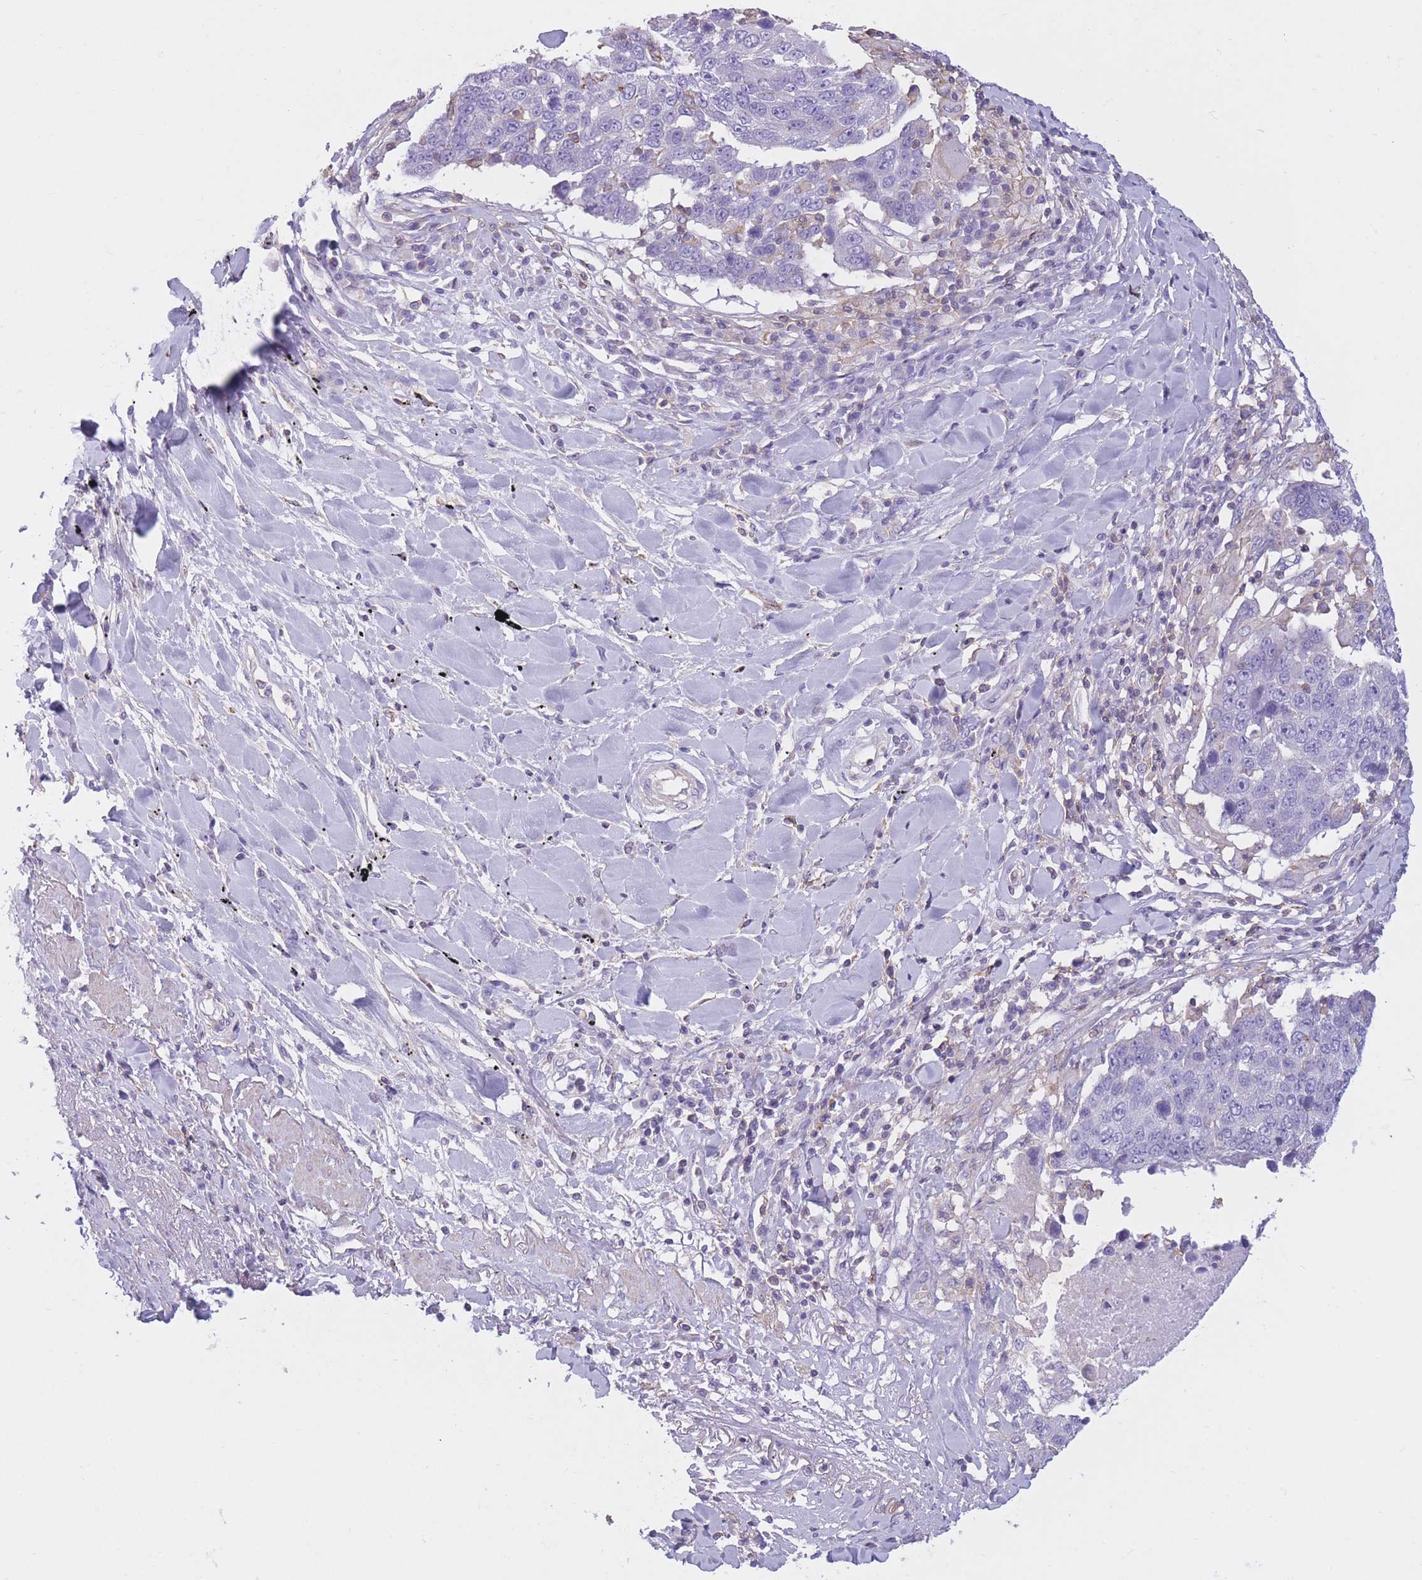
{"staining": {"intensity": "negative", "quantity": "none", "location": "none"}, "tissue": "lung cancer", "cell_type": "Tumor cells", "image_type": "cancer", "snomed": [{"axis": "morphology", "description": "Squamous cell carcinoma, NOS"}, {"axis": "topography", "description": "Lung"}], "caption": "A micrograph of squamous cell carcinoma (lung) stained for a protein demonstrates no brown staining in tumor cells. (DAB immunohistochemistry with hematoxylin counter stain).", "gene": "PDHA1", "patient": {"sex": "male", "age": 66}}